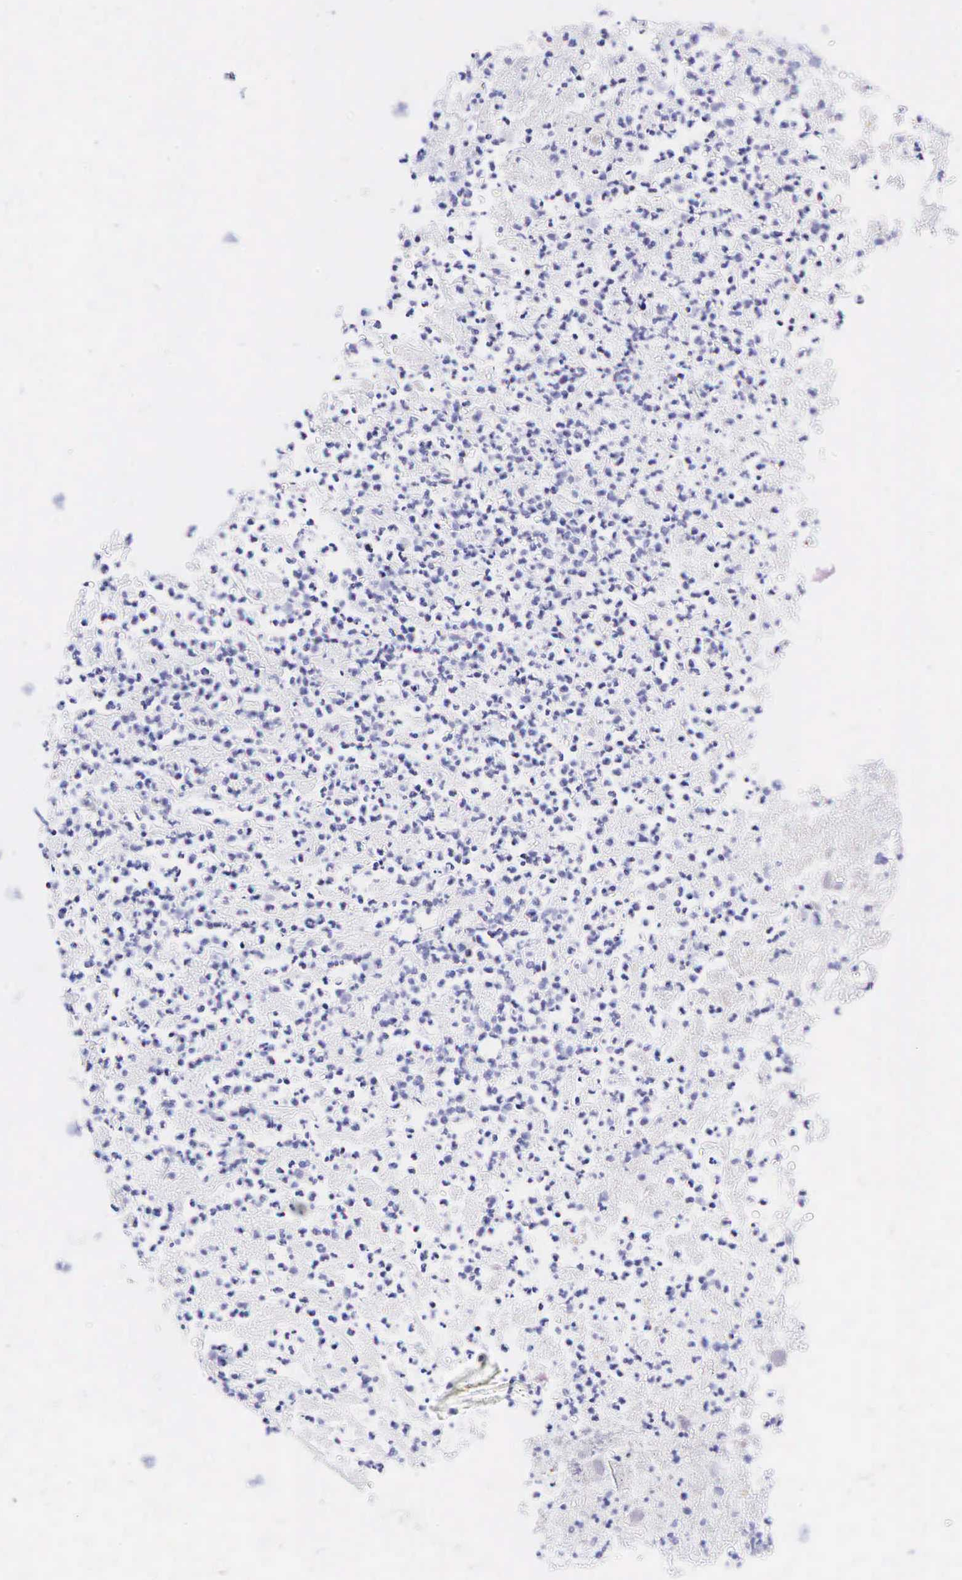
{"staining": {"intensity": "negative", "quantity": "none", "location": "none"}, "tissue": "colorectal cancer", "cell_type": "Tumor cells", "image_type": "cancer", "snomed": [{"axis": "morphology", "description": "Adenocarcinoma, NOS"}, {"axis": "topography", "description": "Rectum"}], "caption": "Tumor cells are negative for brown protein staining in colorectal cancer.", "gene": "CD3E", "patient": {"sex": "female", "age": 67}}